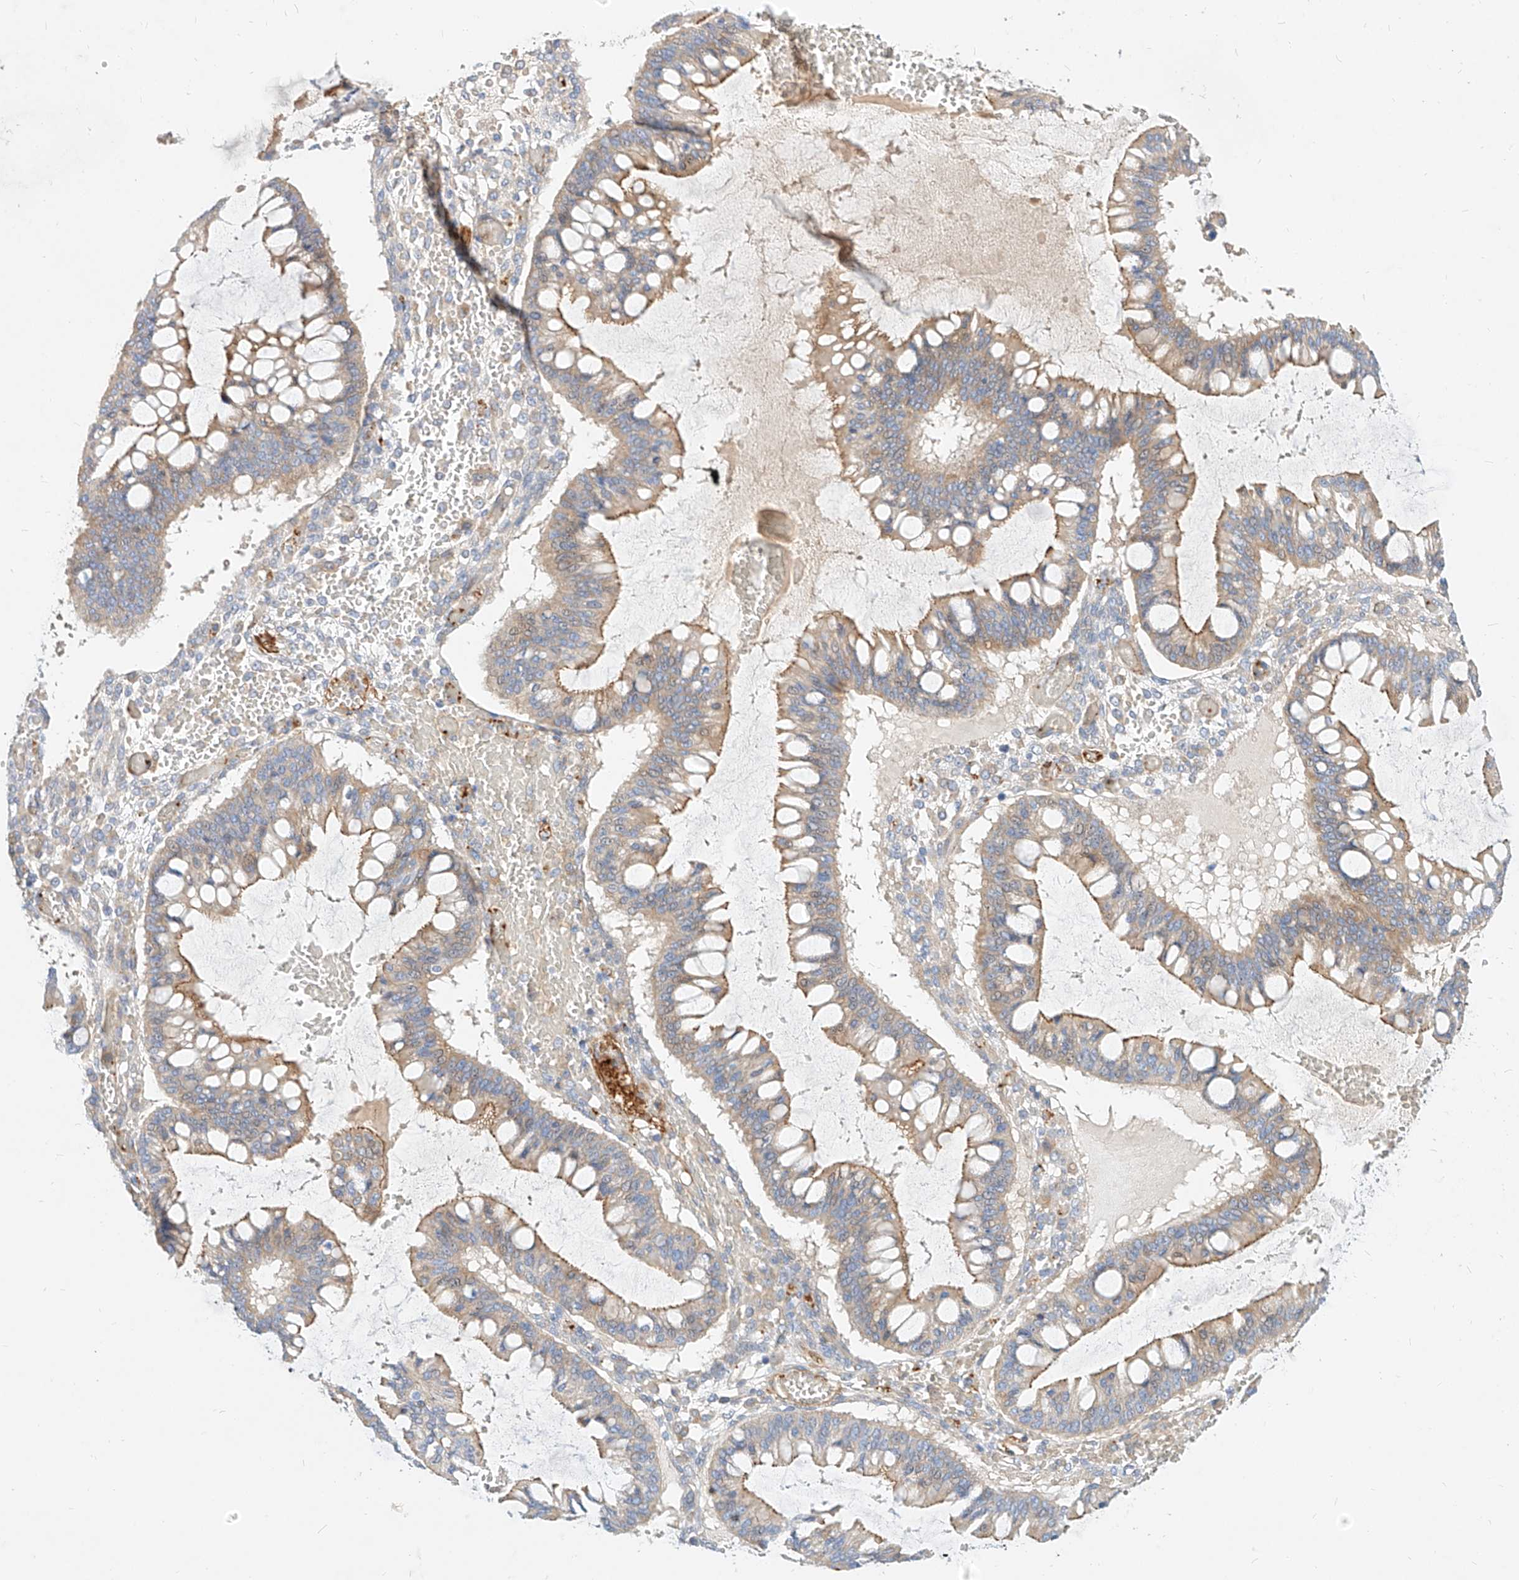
{"staining": {"intensity": "weak", "quantity": "25%-75%", "location": "cytoplasmic/membranous"}, "tissue": "ovarian cancer", "cell_type": "Tumor cells", "image_type": "cancer", "snomed": [{"axis": "morphology", "description": "Cystadenocarcinoma, mucinous, NOS"}, {"axis": "topography", "description": "Ovary"}], "caption": "Protein analysis of ovarian cancer tissue exhibits weak cytoplasmic/membranous positivity in approximately 25%-75% of tumor cells. (brown staining indicates protein expression, while blue staining denotes nuclei).", "gene": "KCNH5", "patient": {"sex": "female", "age": 73}}